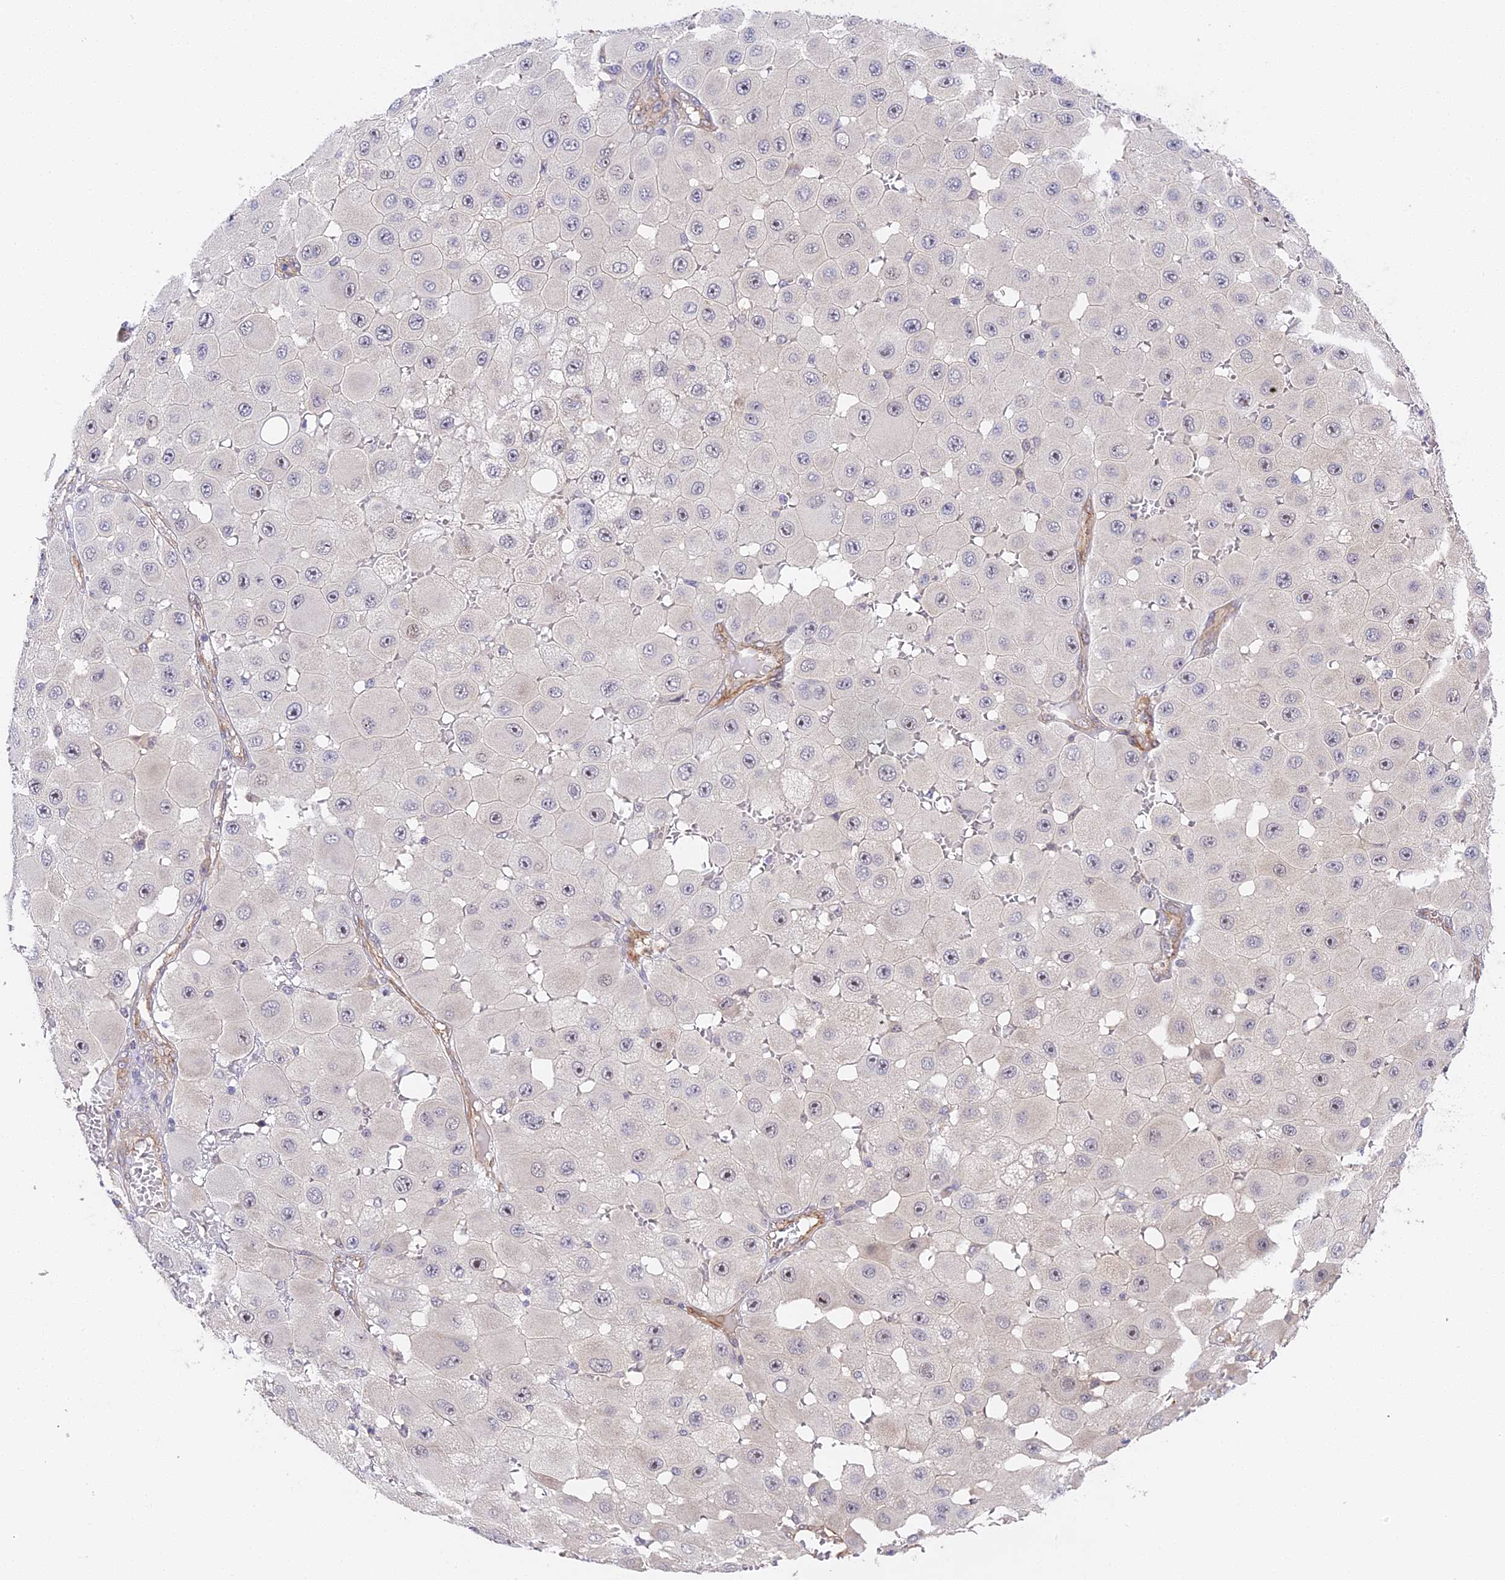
{"staining": {"intensity": "moderate", "quantity": "<25%", "location": "nuclear"}, "tissue": "melanoma", "cell_type": "Tumor cells", "image_type": "cancer", "snomed": [{"axis": "morphology", "description": "Malignant melanoma, NOS"}, {"axis": "topography", "description": "Skin"}], "caption": "Approximately <25% of tumor cells in human melanoma demonstrate moderate nuclear protein expression as visualized by brown immunohistochemical staining.", "gene": "IMPACT", "patient": {"sex": "female", "age": 81}}